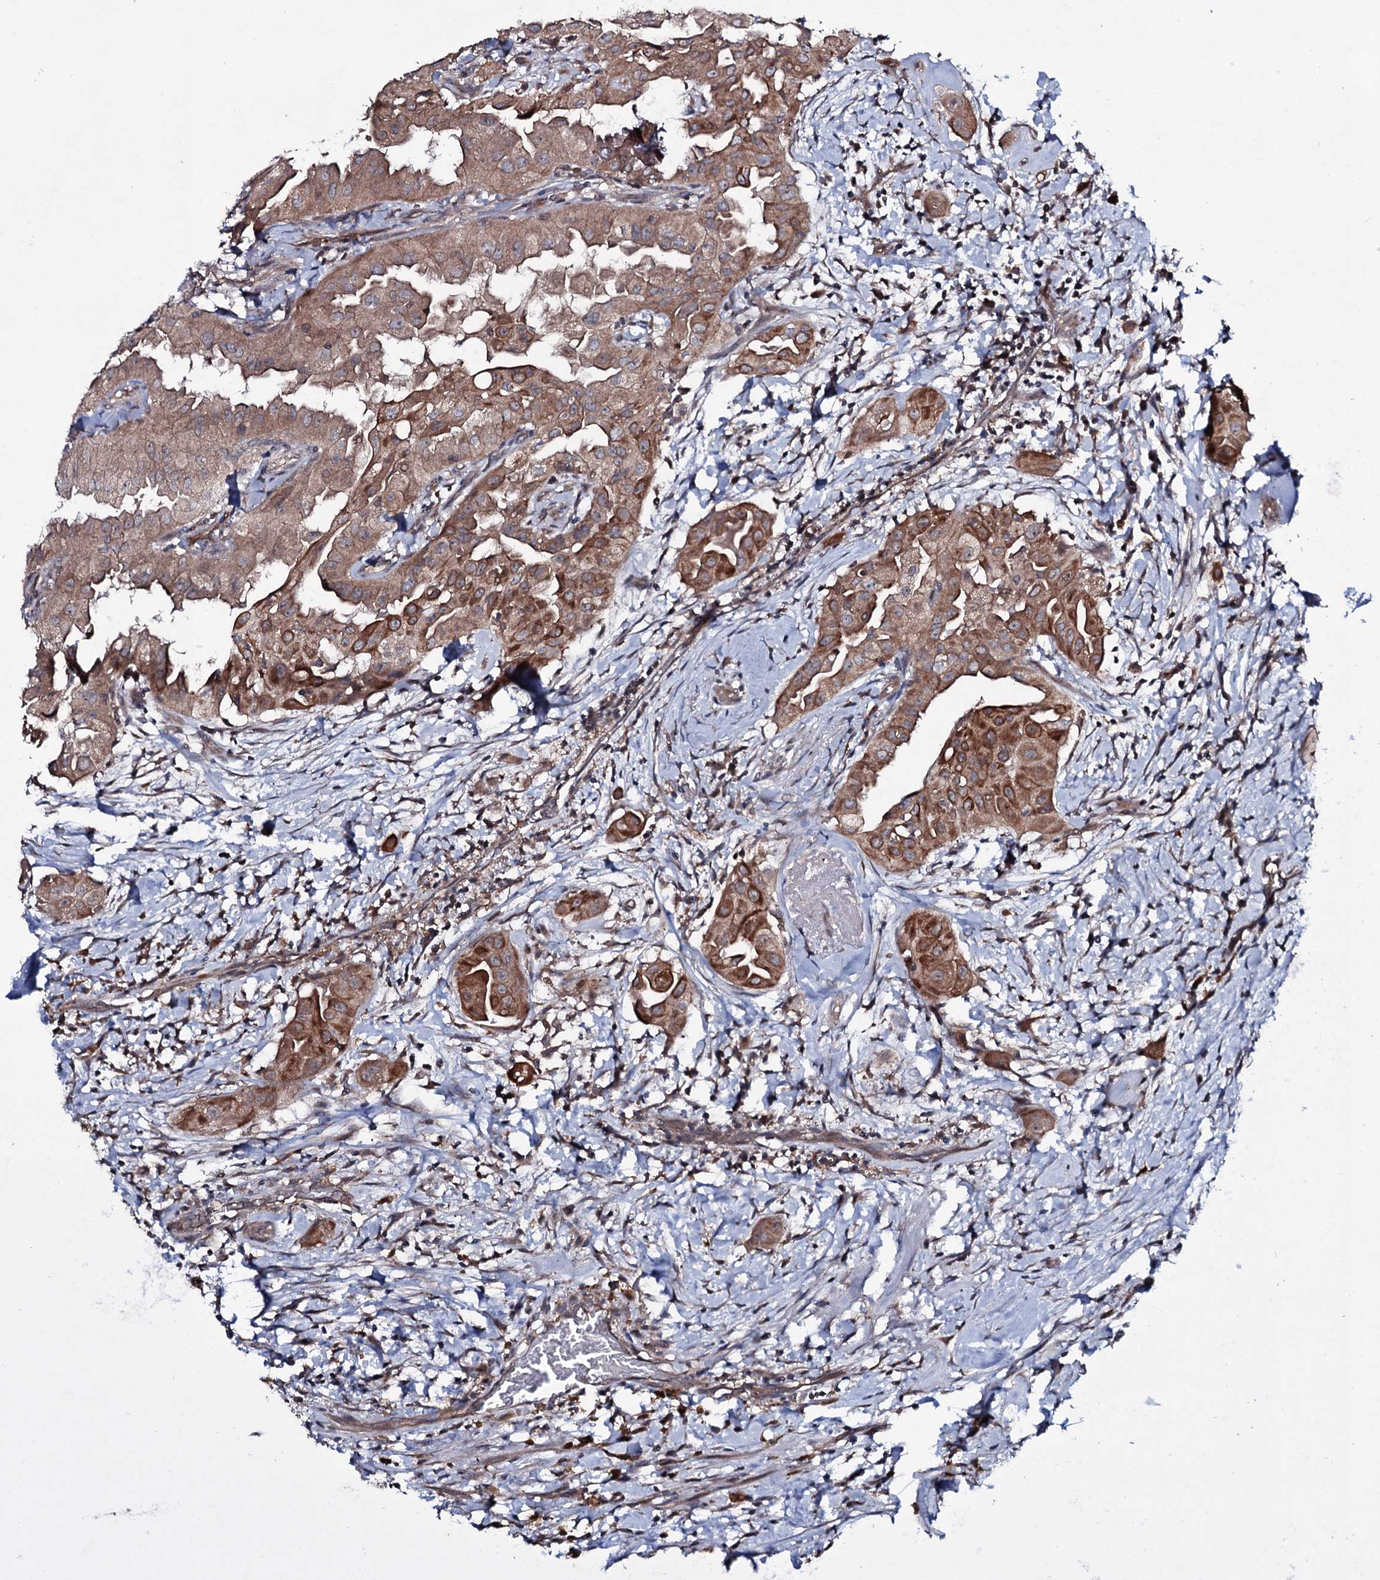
{"staining": {"intensity": "moderate", "quantity": ">75%", "location": "cytoplasmic/membranous"}, "tissue": "thyroid cancer", "cell_type": "Tumor cells", "image_type": "cancer", "snomed": [{"axis": "morphology", "description": "Papillary adenocarcinoma, NOS"}, {"axis": "topography", "description": "Thyroid gland"}], "caption": "Approximately >75% of tumor cells in human papillary adenocarcinoma (thyroid) reveal moderate cytoplasmic/membranous protein expression as visualized by brown immunohistochemical staining.", "gene": "SNAP23", "patient": {"sex": "female", "age": 59}}